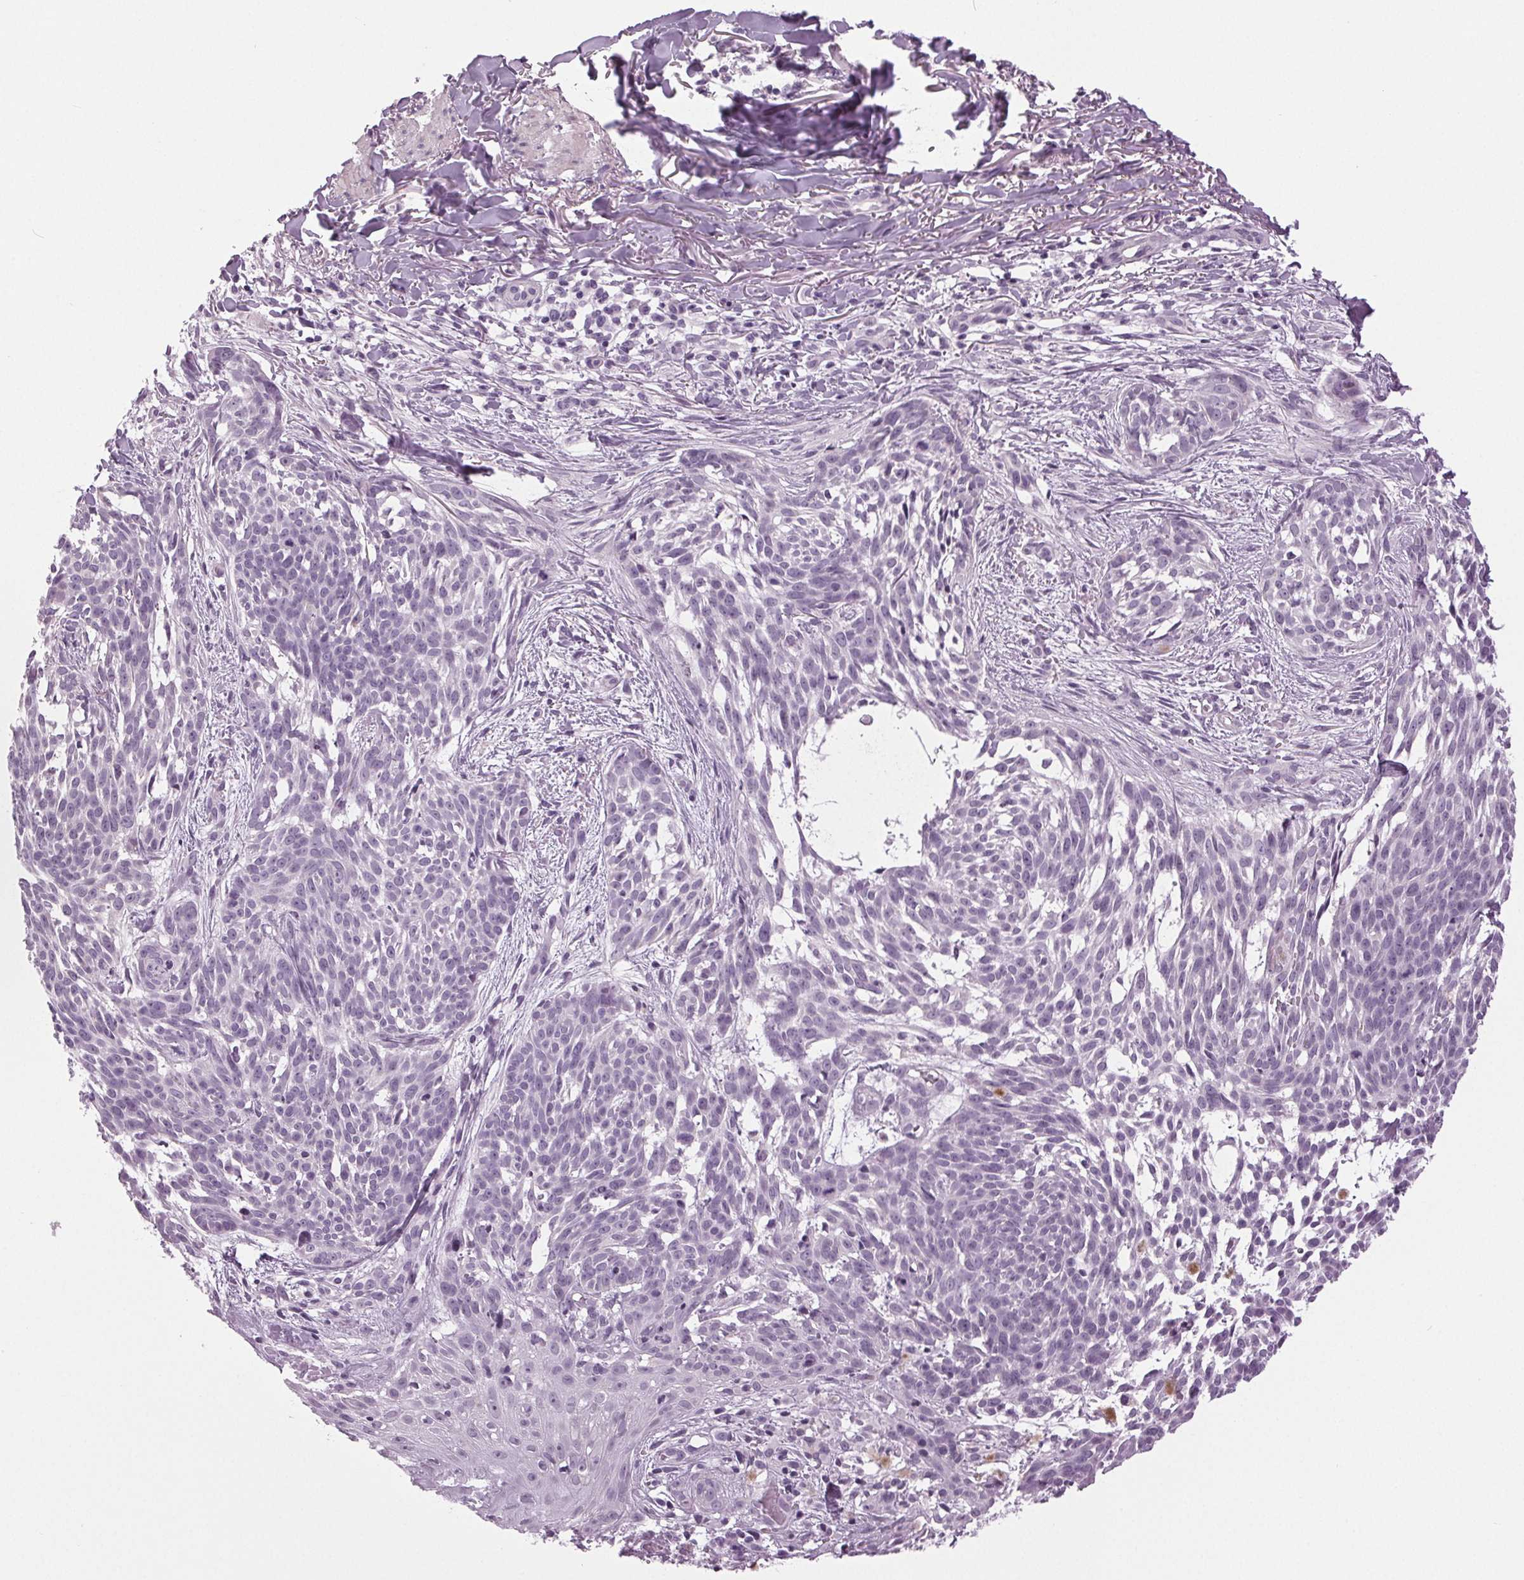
{"staining": {"intensity": "negative", "quantity": "none", "location": "none"}, "tissue": "skin cancer", "cell_type": "Tumor cells", "image_type": "cancer", "snomed": [{"axis": "morphology", "description": "Basal cell carcinoma"}, {"axis": "topography", "description": "Skin"}], "caption": "Human skin cancer stained for a protein using immunohistochemistry (IHC) exhibits no expression in tumor cells.", "gene": "DNAH12", "patient": {"sex": "male", "age": 88}}